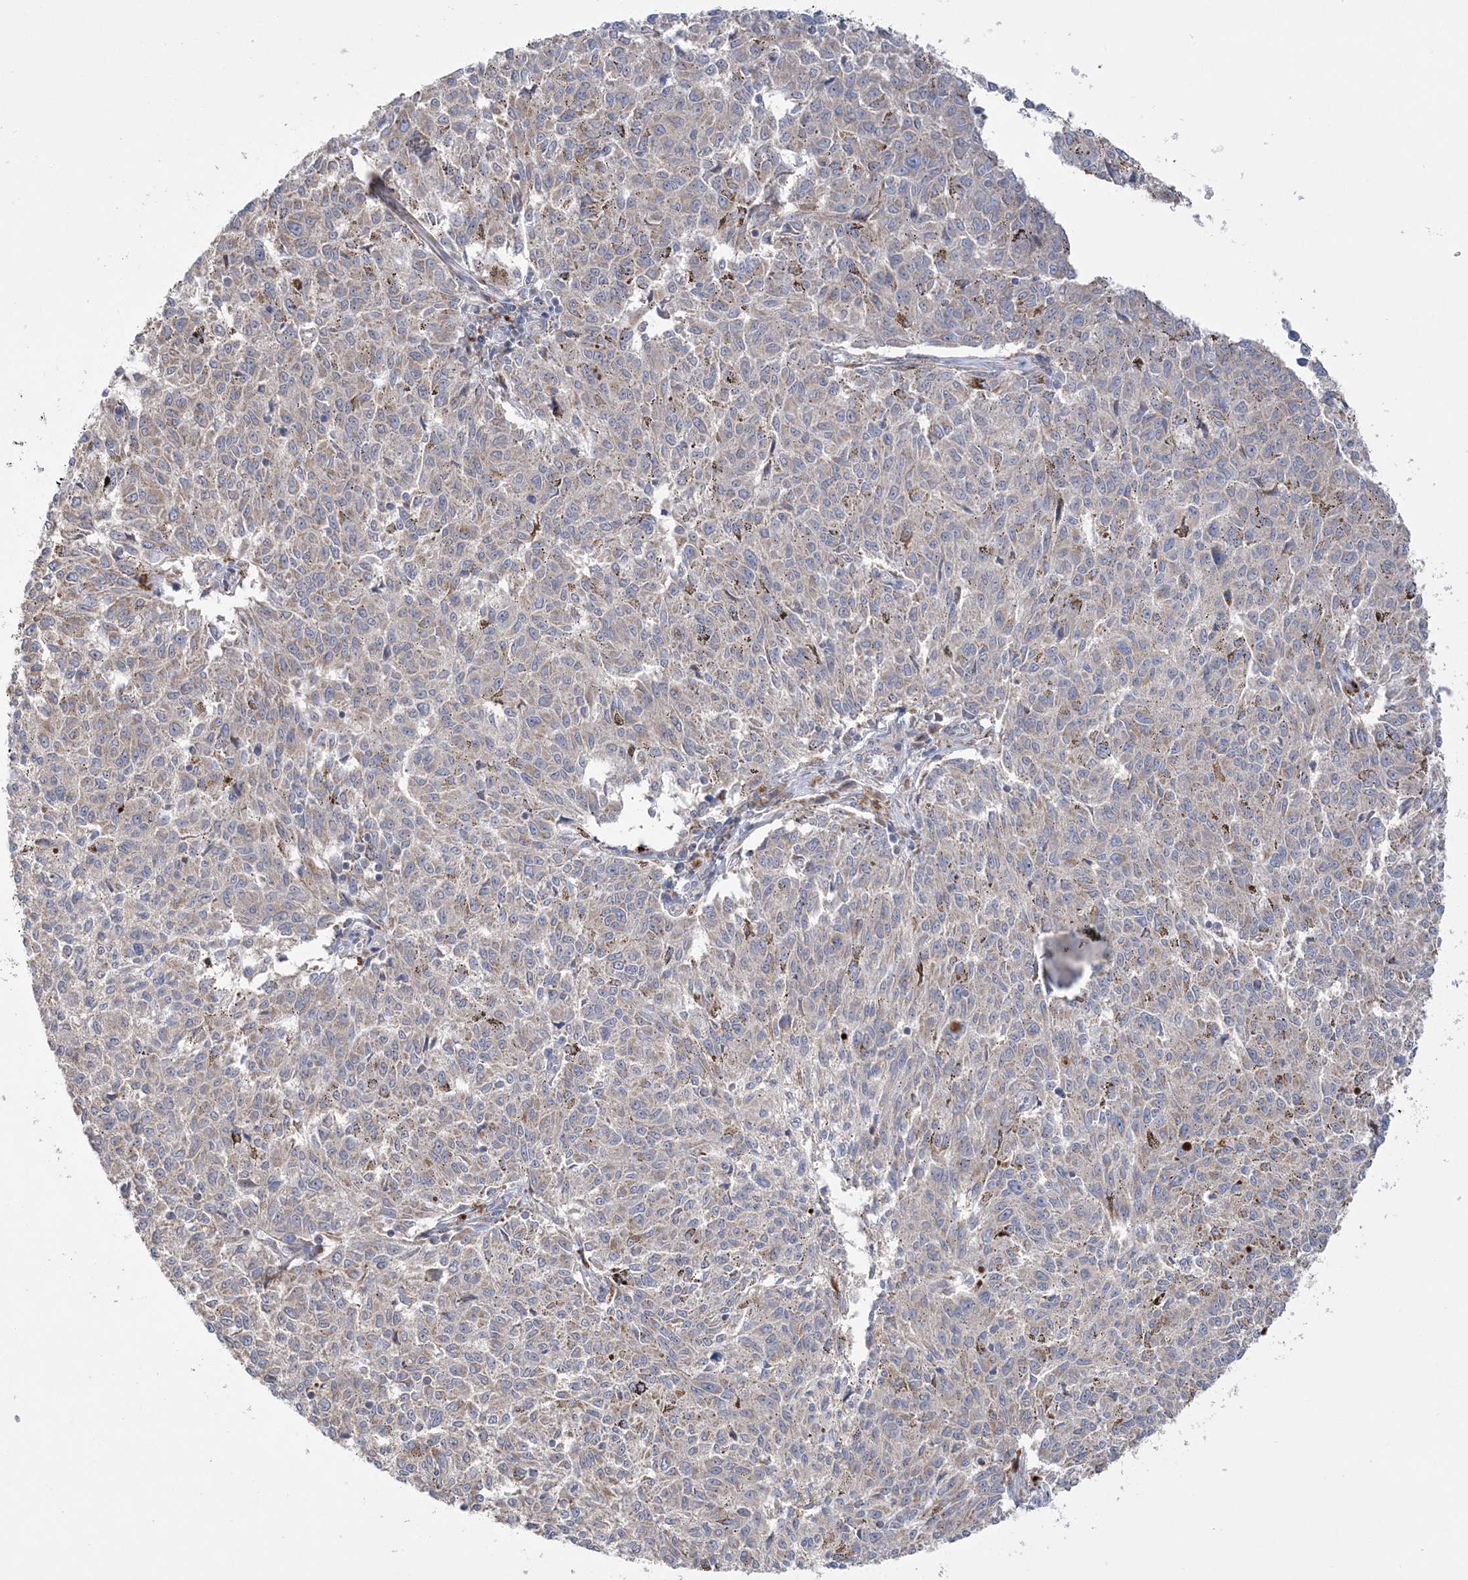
{"staining": {"intensity": "weak", "quantity": "<25%", "location": "cytoplasmic/membranous"}, "tissue": "melanoma", "cell_type": "Tumor cells", "image_type": "cancer", "snomed": [{"axis": "morphology", "description": "Malignant melanoma, NOS"}, {"axis": "topography", "description": "Skin"}], "caption": "Melanoma was stained to show a protein in brown. There is no significant positivity in tumor cells.", "gene": "MMADHC", "patient": {"sex": "female", "age": 72}}